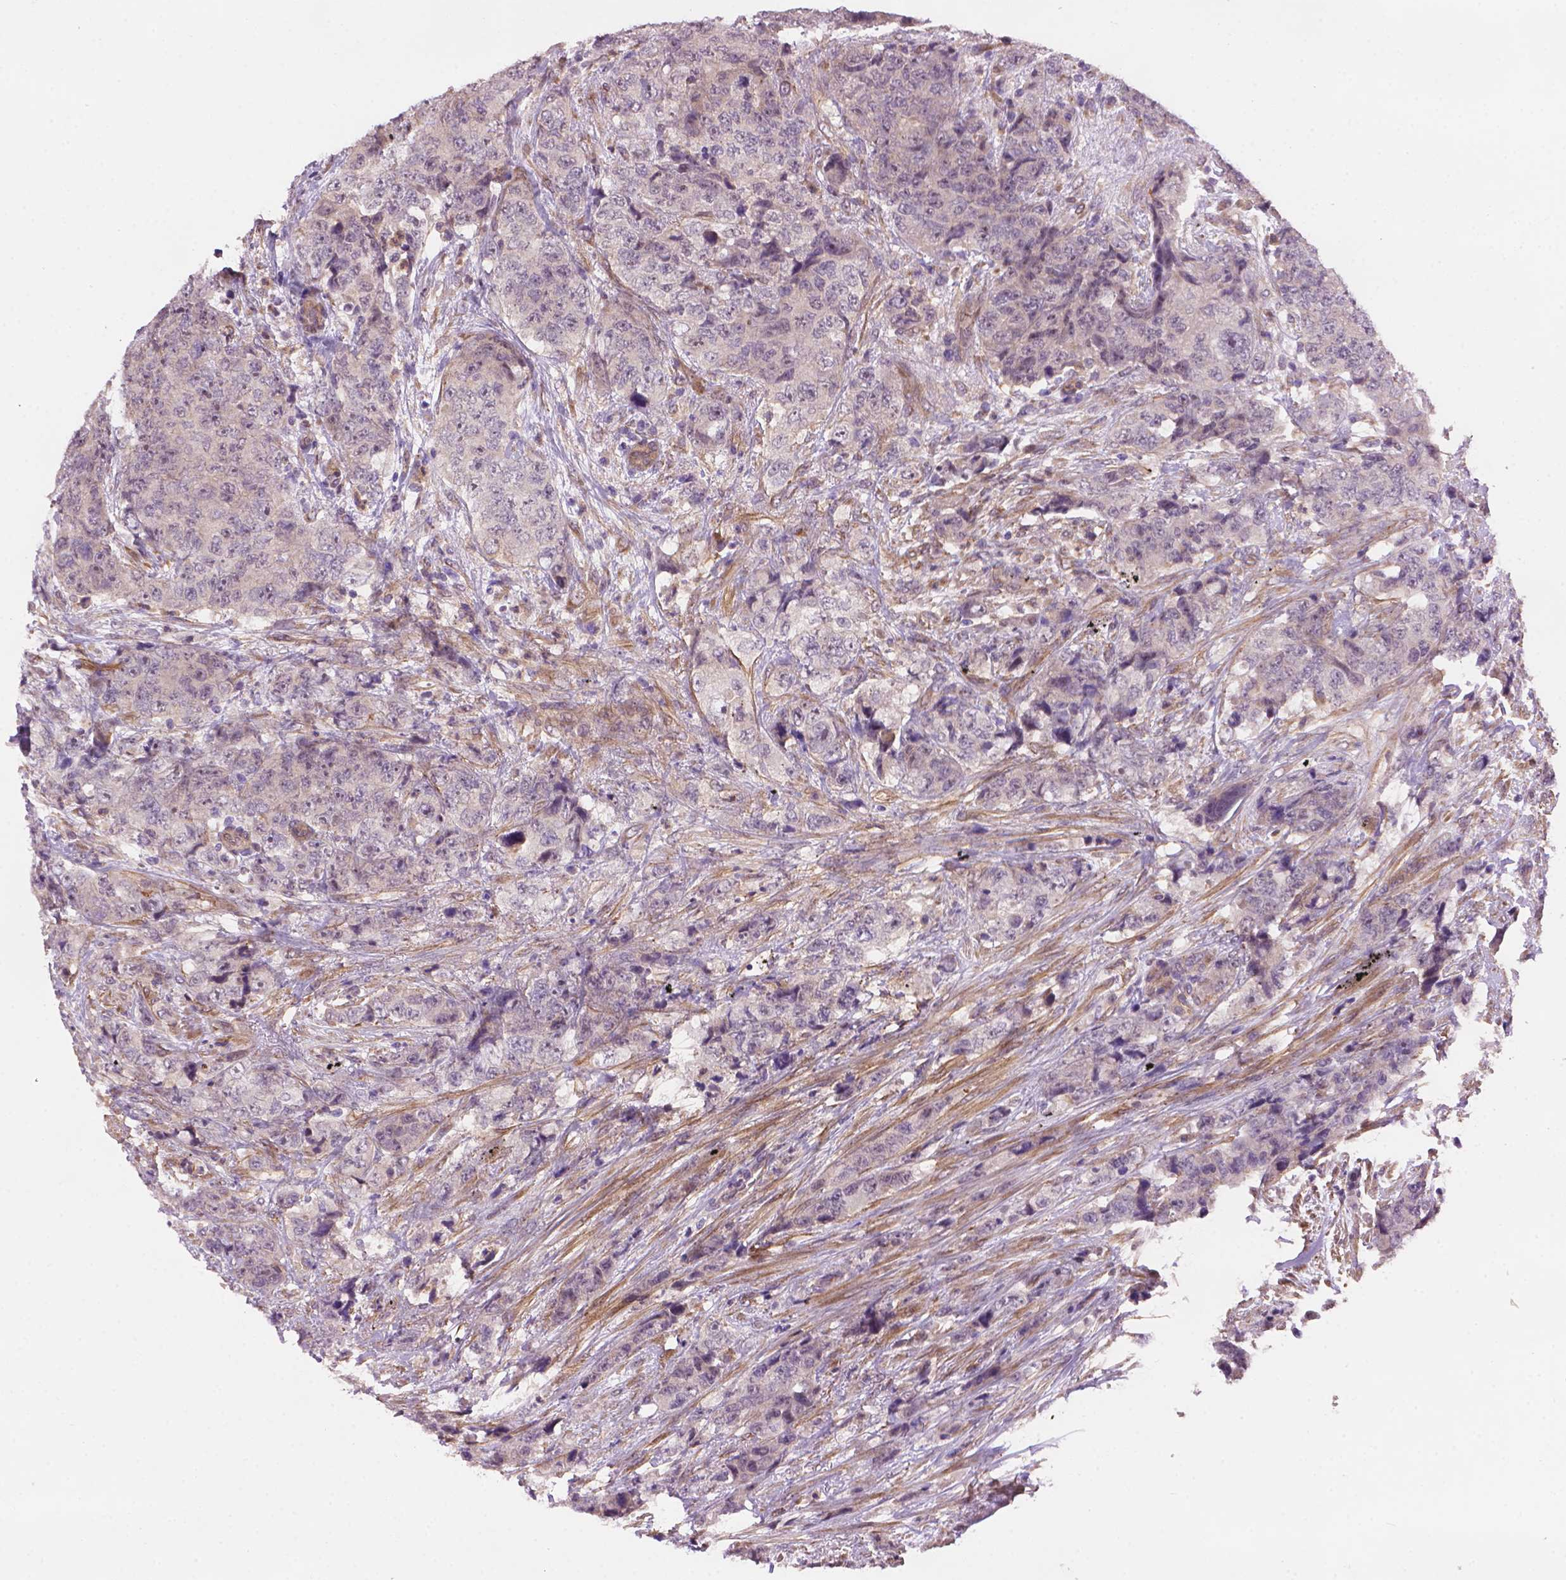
{"staining": {"intensity": "negative", "quantity": "none", "location": "none"}, "tissue": "urothelial cancer", "cell_type": "Tumor cells", "image_type": "cancer", "snomed": [{"axis": "morphology", "description": "Urothelial carcinoma, High grade"}, {"axis": "topography", "description": "Urinary bladder"}], "caption": "High power microscopy histopathology image of an immunohistochemistry micrograph of urothelial carcinoma (high-grade), revealing no significant positivity in tumor cells.", "gene": "AMMECR1", "patient": {"sex": "female", "age": 78}}